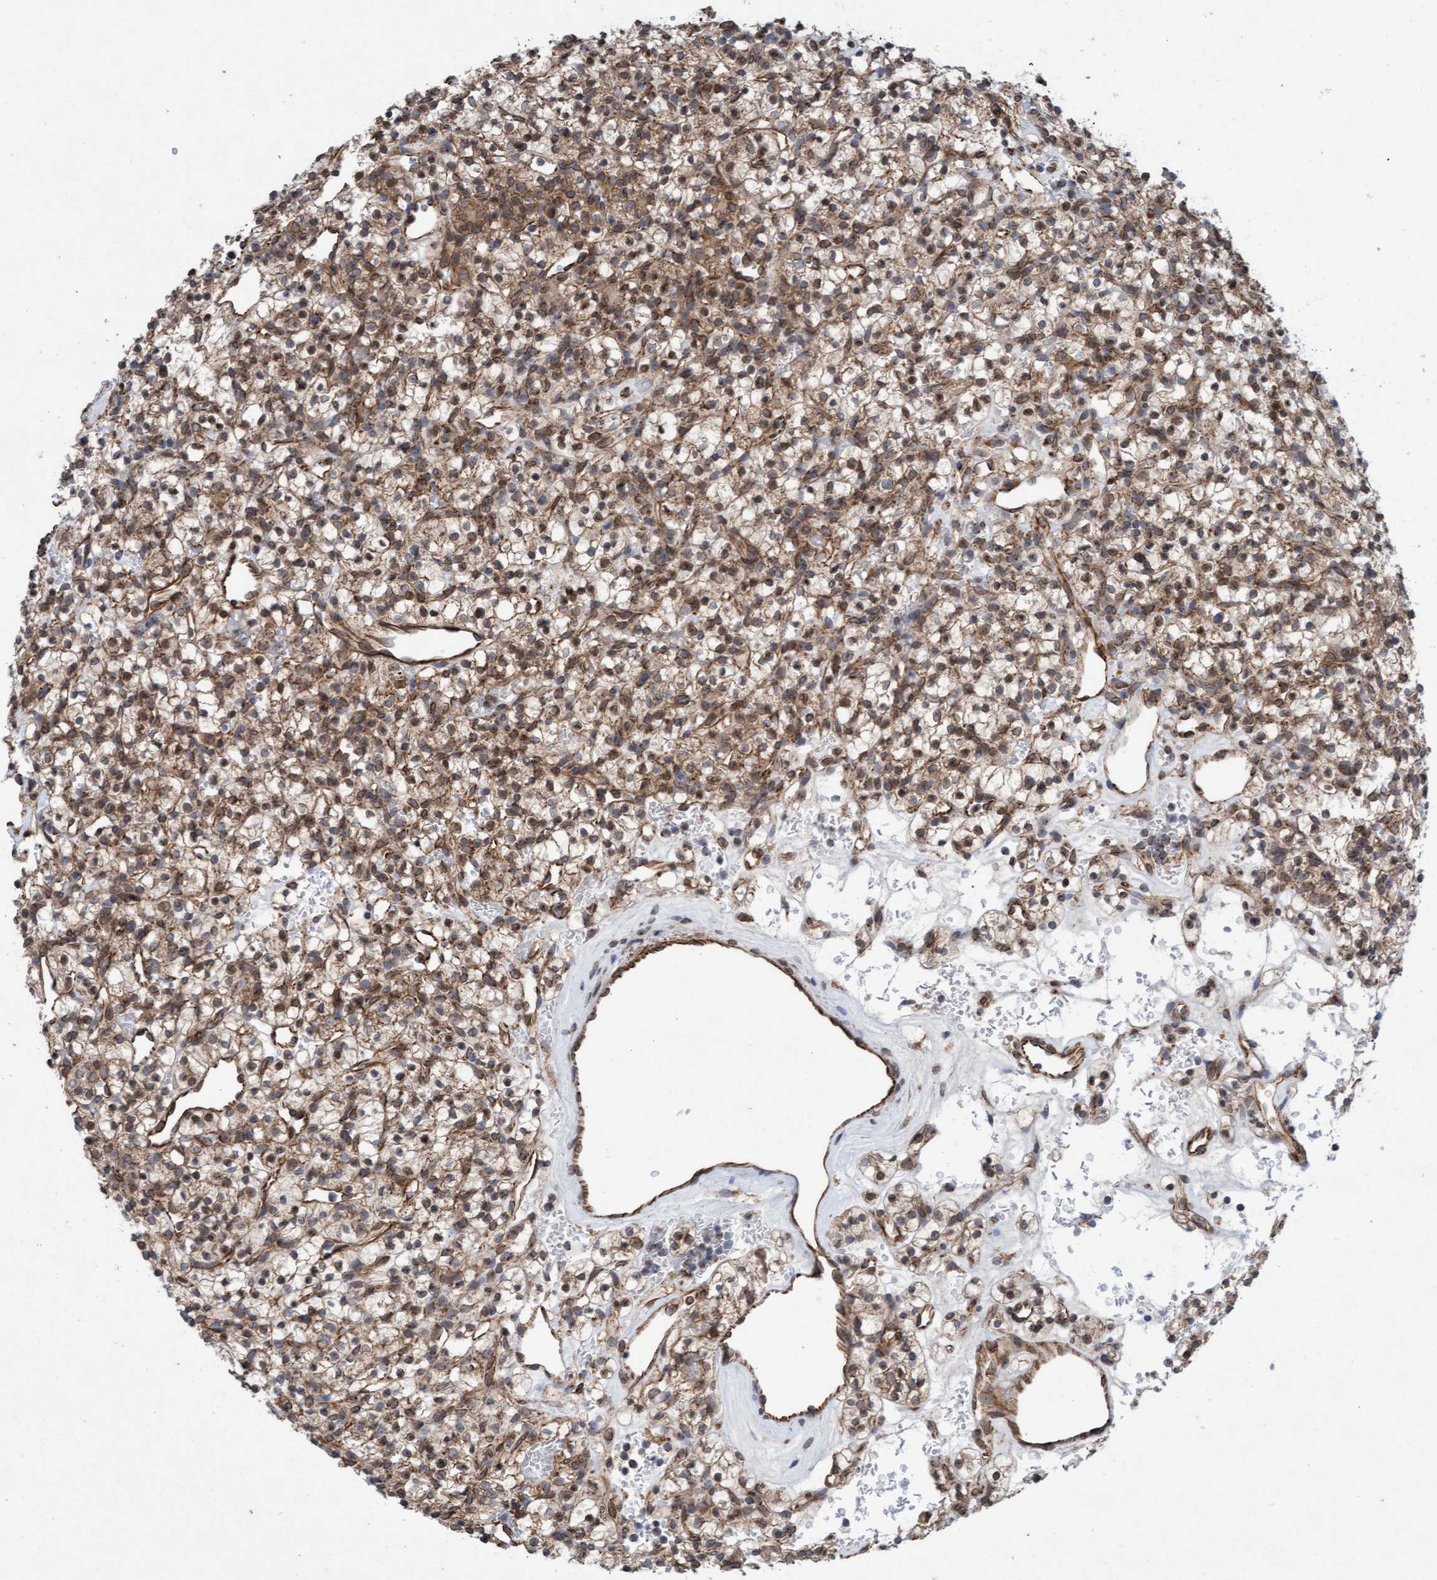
{"staining": {"intensity": "moderate", "quantity": ">75%", "location": "cytoplasmic/membranous"}, "tissue": "renal cancer", "cell_type": "Tumor cells", "image_type": "cancer", "snomed": [{"axis": "morphology", "description": "Adenocarcinoma, NOS"}, {"axis": "topography", "description": "Kidney"}], "caption": "A histopathology image showing moderate cytoplasmic/membranous staining in approximately >75% of tumor cells in adenocarcinoma (renal), as visualized by brown immunohistochemical staining.", "gene": "MRPS23", "patient": {"sex": "female", "age": 57}}